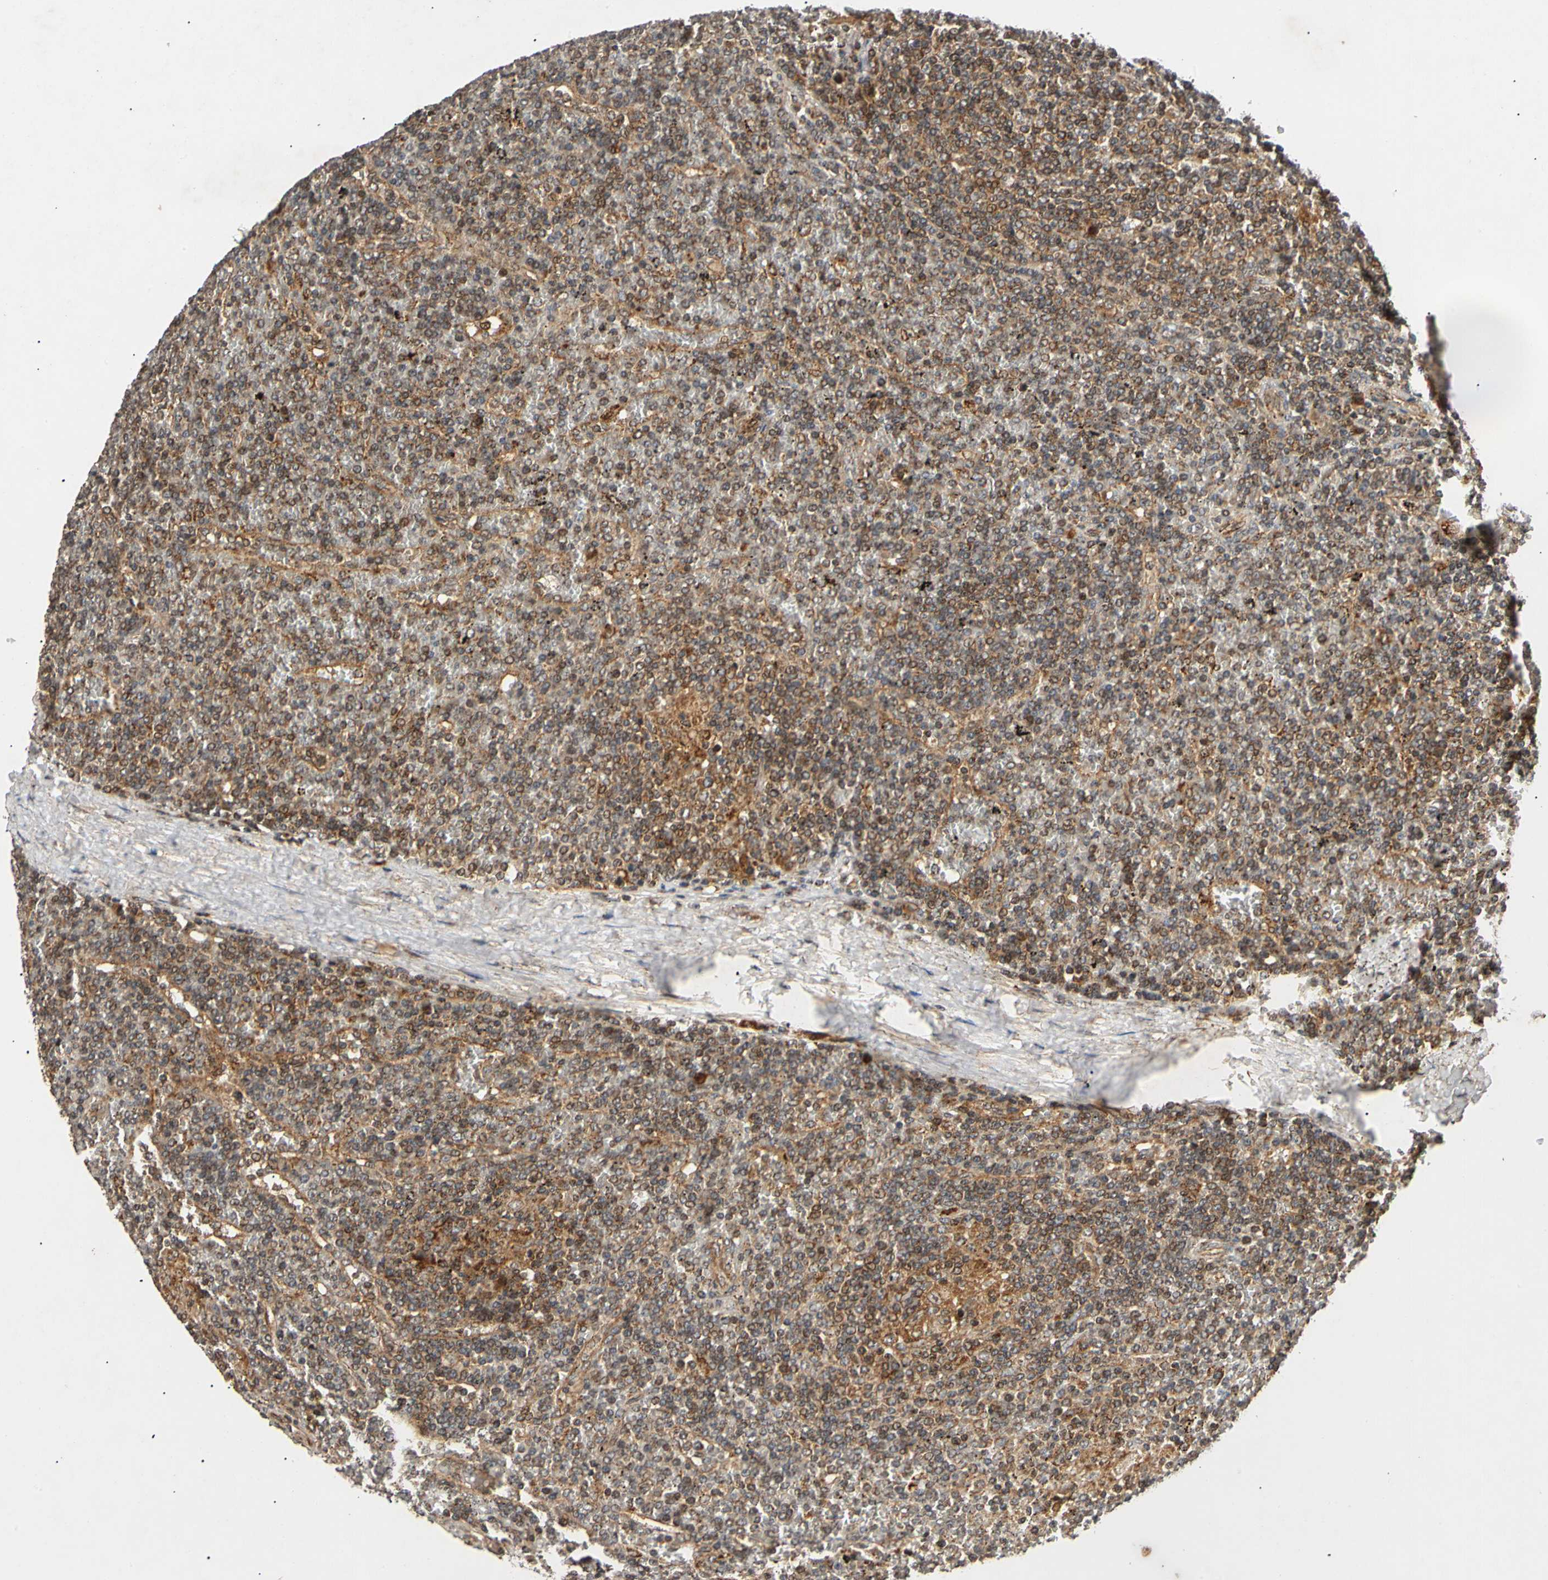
{"staining": {"intensity": "moderate", "quantity": "25%-75%", "location": "cytoplasmic/membranous"}, "tissue": "lymphoma", "cell_type": "Tumor cells", "image_type": "cancer", "snomed": [{"axis": "morphology", "description": "Malignant lymphoma, non-Hodgkin's type, Low grade"}, {"axis": "topography", "description": "Spleen"}], "caption": "Immunohistochemistry (IHC) photomicrograph of malignant lymphoma, non-Hodgkin's type (low-grade) stained for a protein (brown), which shows medium levels of moderate cytoplasmic/membranous staining in approximately 25%-75% of tumor cells.", "gene": "MRPS22", "patient": {"sex": "female", "age": 19}}